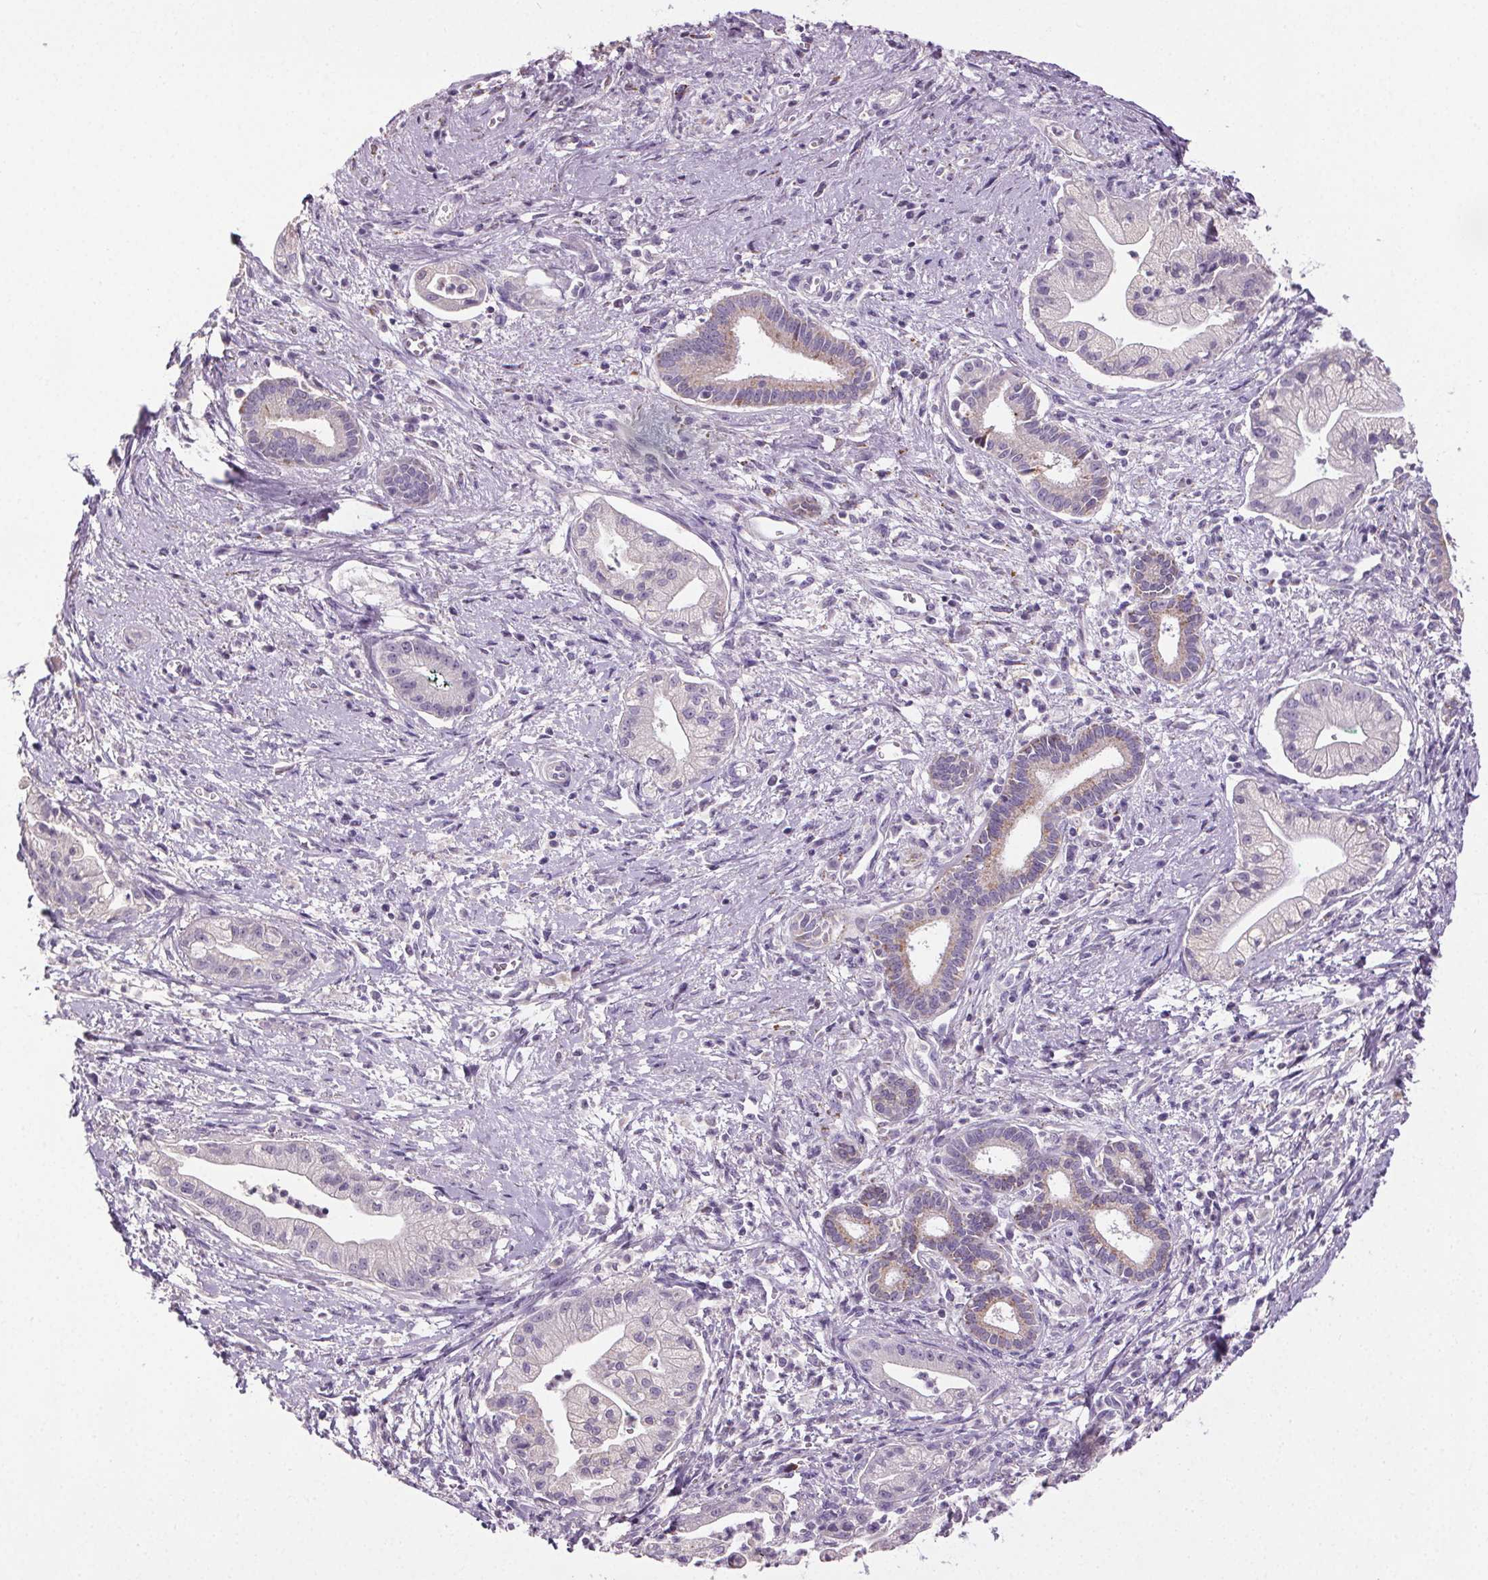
{"staining": {"intensity": "weak", "quantity": "<25%", "location": "cytoplasmic/membranous"}, "tissue": "pancreatic cancer", "cell_type": "Tumor cells", "image_type": "cancer", "snomed": [{"axis": "morphology", "description": "Normal tissue, NOS"}, {"axis": "morphology", "description": "Adenocarcinoma, NOS"}, {"axis": "topography", "description": "Lymph node"}, {"axis": "topography", "description": "Pancreas"}], "caption": "DAB (3,3'-diaminobenzidine) immunohistochemical staining of human pancreatic cancer demonstrates no significant positivity in tumor cells.", "gene": "GPIHBP1", "patient": {"sex": "female", "age": 58}}